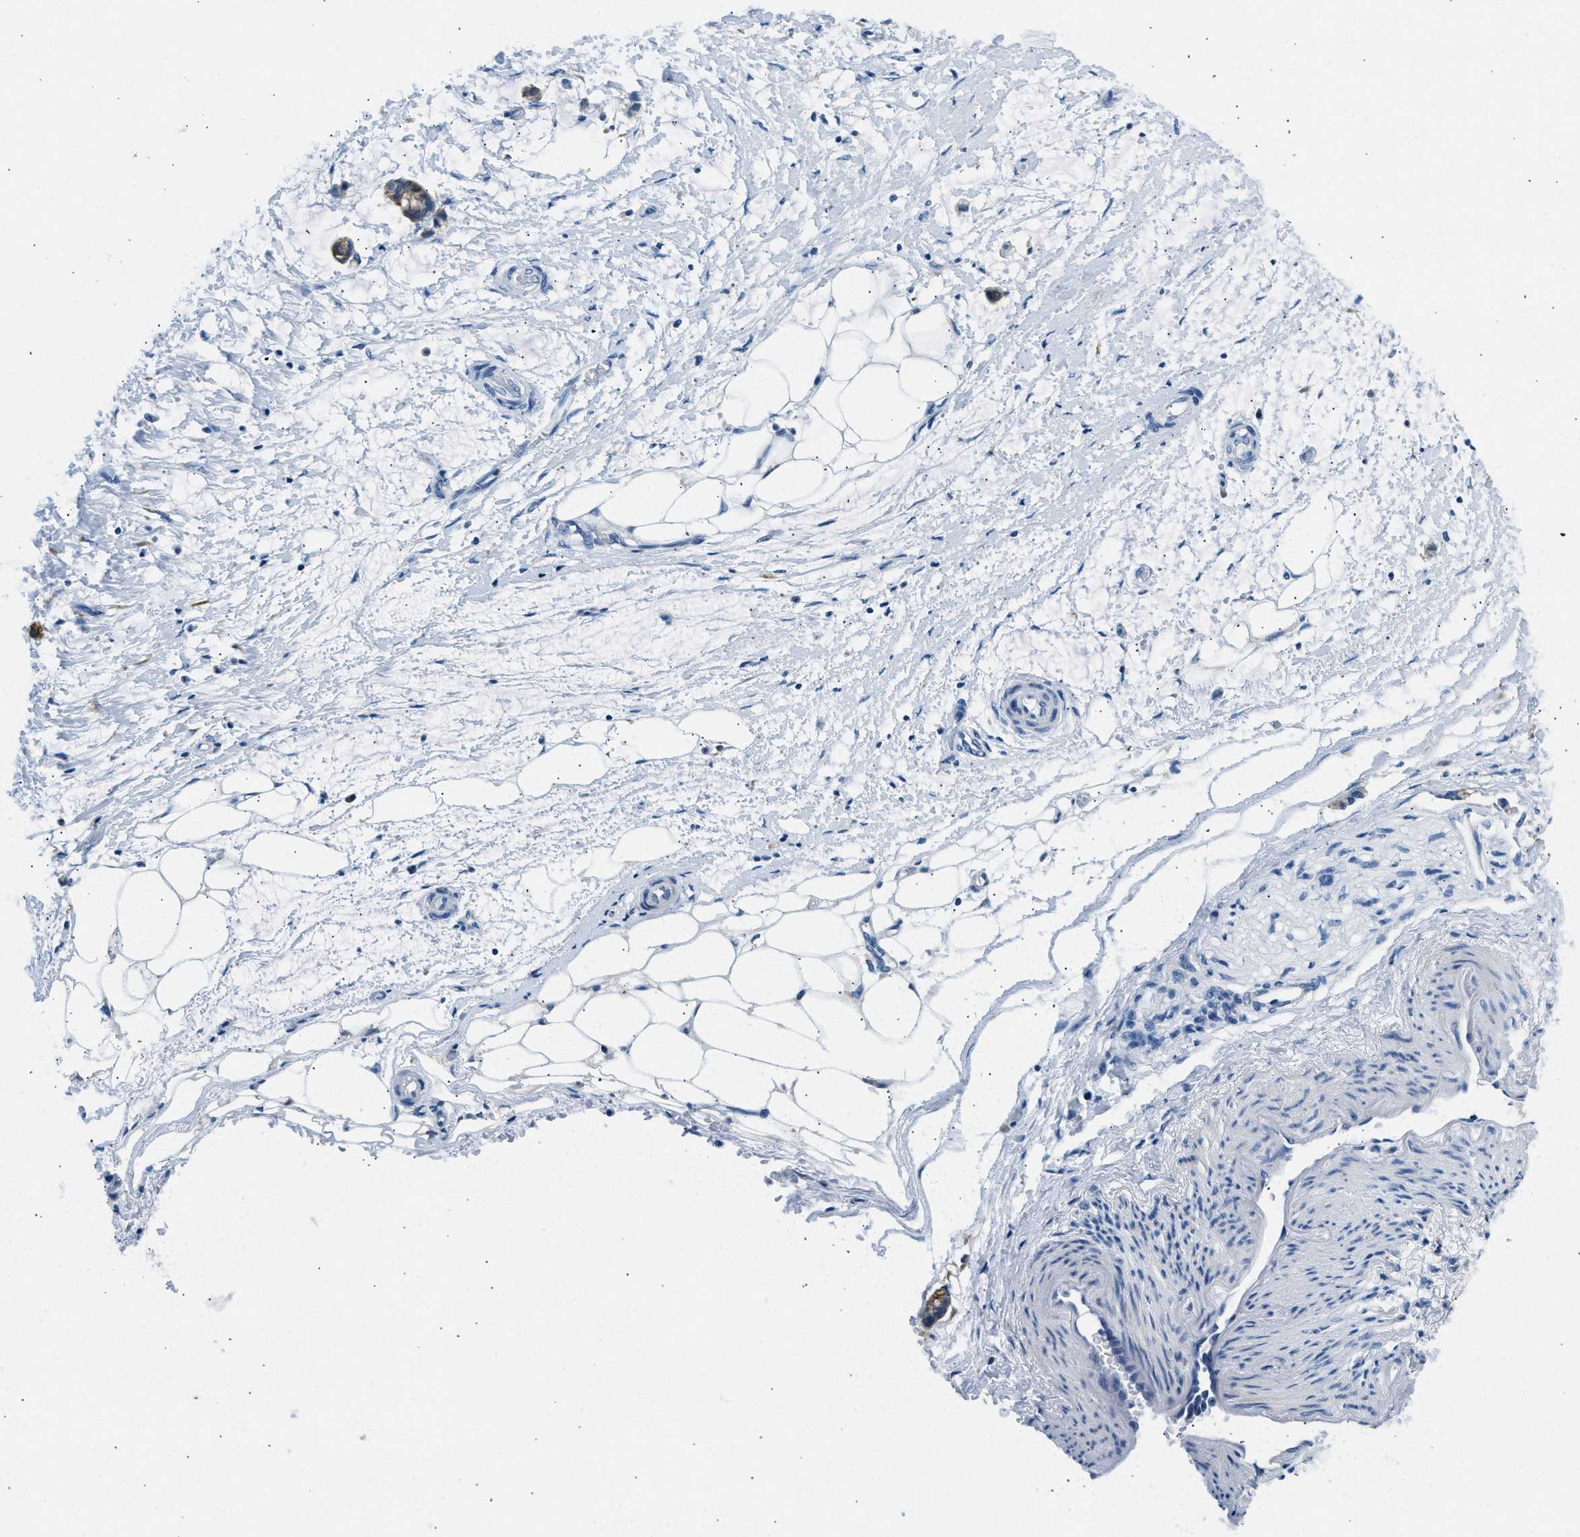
{"staining": {"intensity": "negative", "quantity": "none", "location": "none"}, "tissue": "adipose tissue", "cell_type": "Adipocytes", "image_type": "normal", "snomed": [{"axis": "morphology", "description": "Normal tissue, NOS"}, {"axis": "morphology", "description": "Adenocarcinoma, NOS"}, {"axis": "topography", "description": "Colon"}, {"axis": "topography", "description": "Peripheral nerve tissue"}], "caption": "High magnification brightfield microscopy of benign adipose tissue stained with DAB (brown) and counterstained with hematoxylin (blue): adipocytes show no significant positivity. The staining is performed using DAB (3,3'-diaminobenzidine) brown chromogen with nuclei counter-stained in using hematoxylin.", "gene": "CLDN18", "patient": {"sex": "male", "age": 14}}